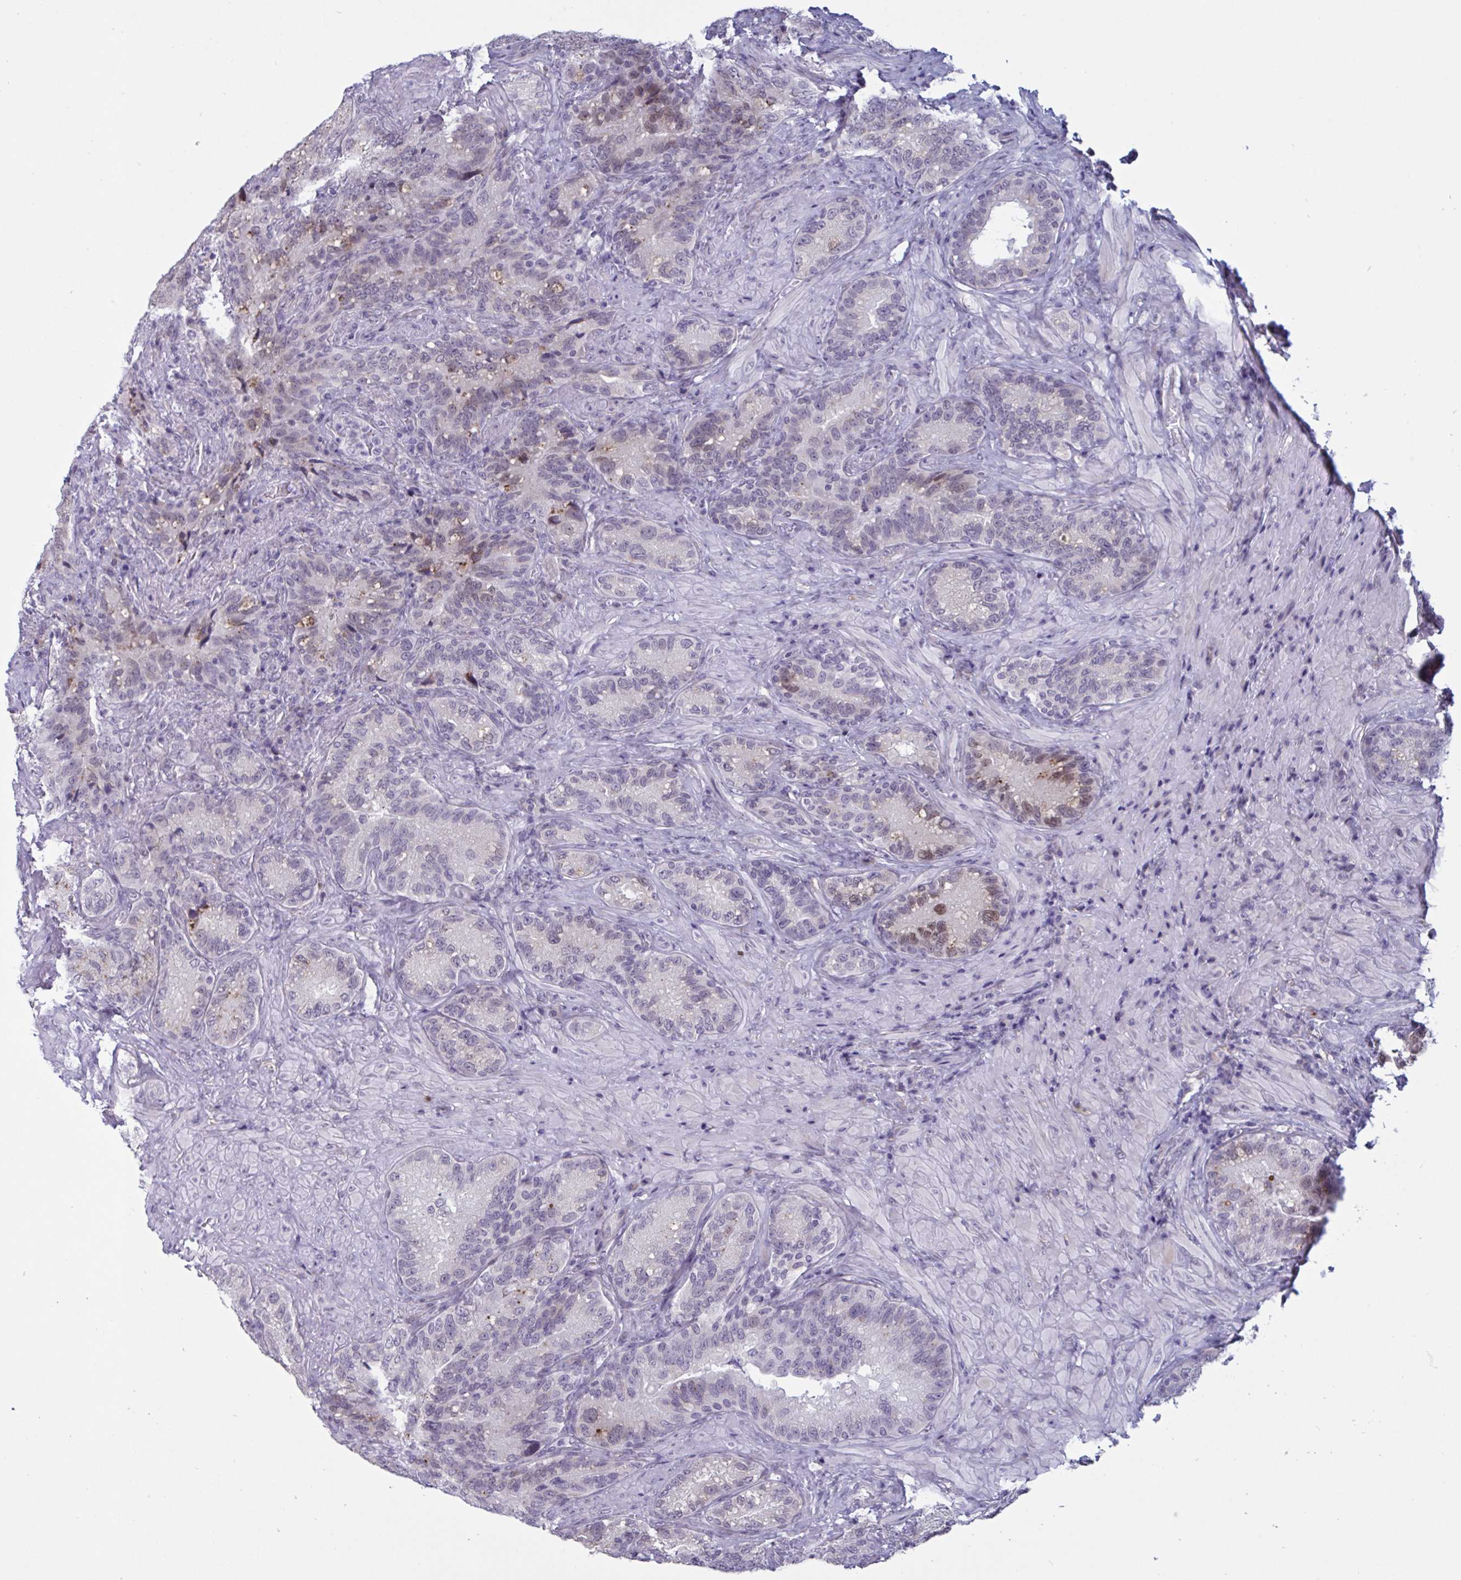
{"staining": {"intensity": "moderate", "quantity": "<25%", "location": "nuclear"}, "tissue": "seminal vesicle", "cell_type": "Glandular cells", "image_type": "normal", "snomed": [{"axis": "morphology", "description": "Normal tissue, NOS"}, {"axis": "topography", "description": "Seminal veicle"}], "caption": "Protein staining reveals moderate nuclear staining in approximately <25% of glandular cells in benign seminal vesicle.", "gene": "TCEAL8", "patient": {"sex": "male", "age": 68}}